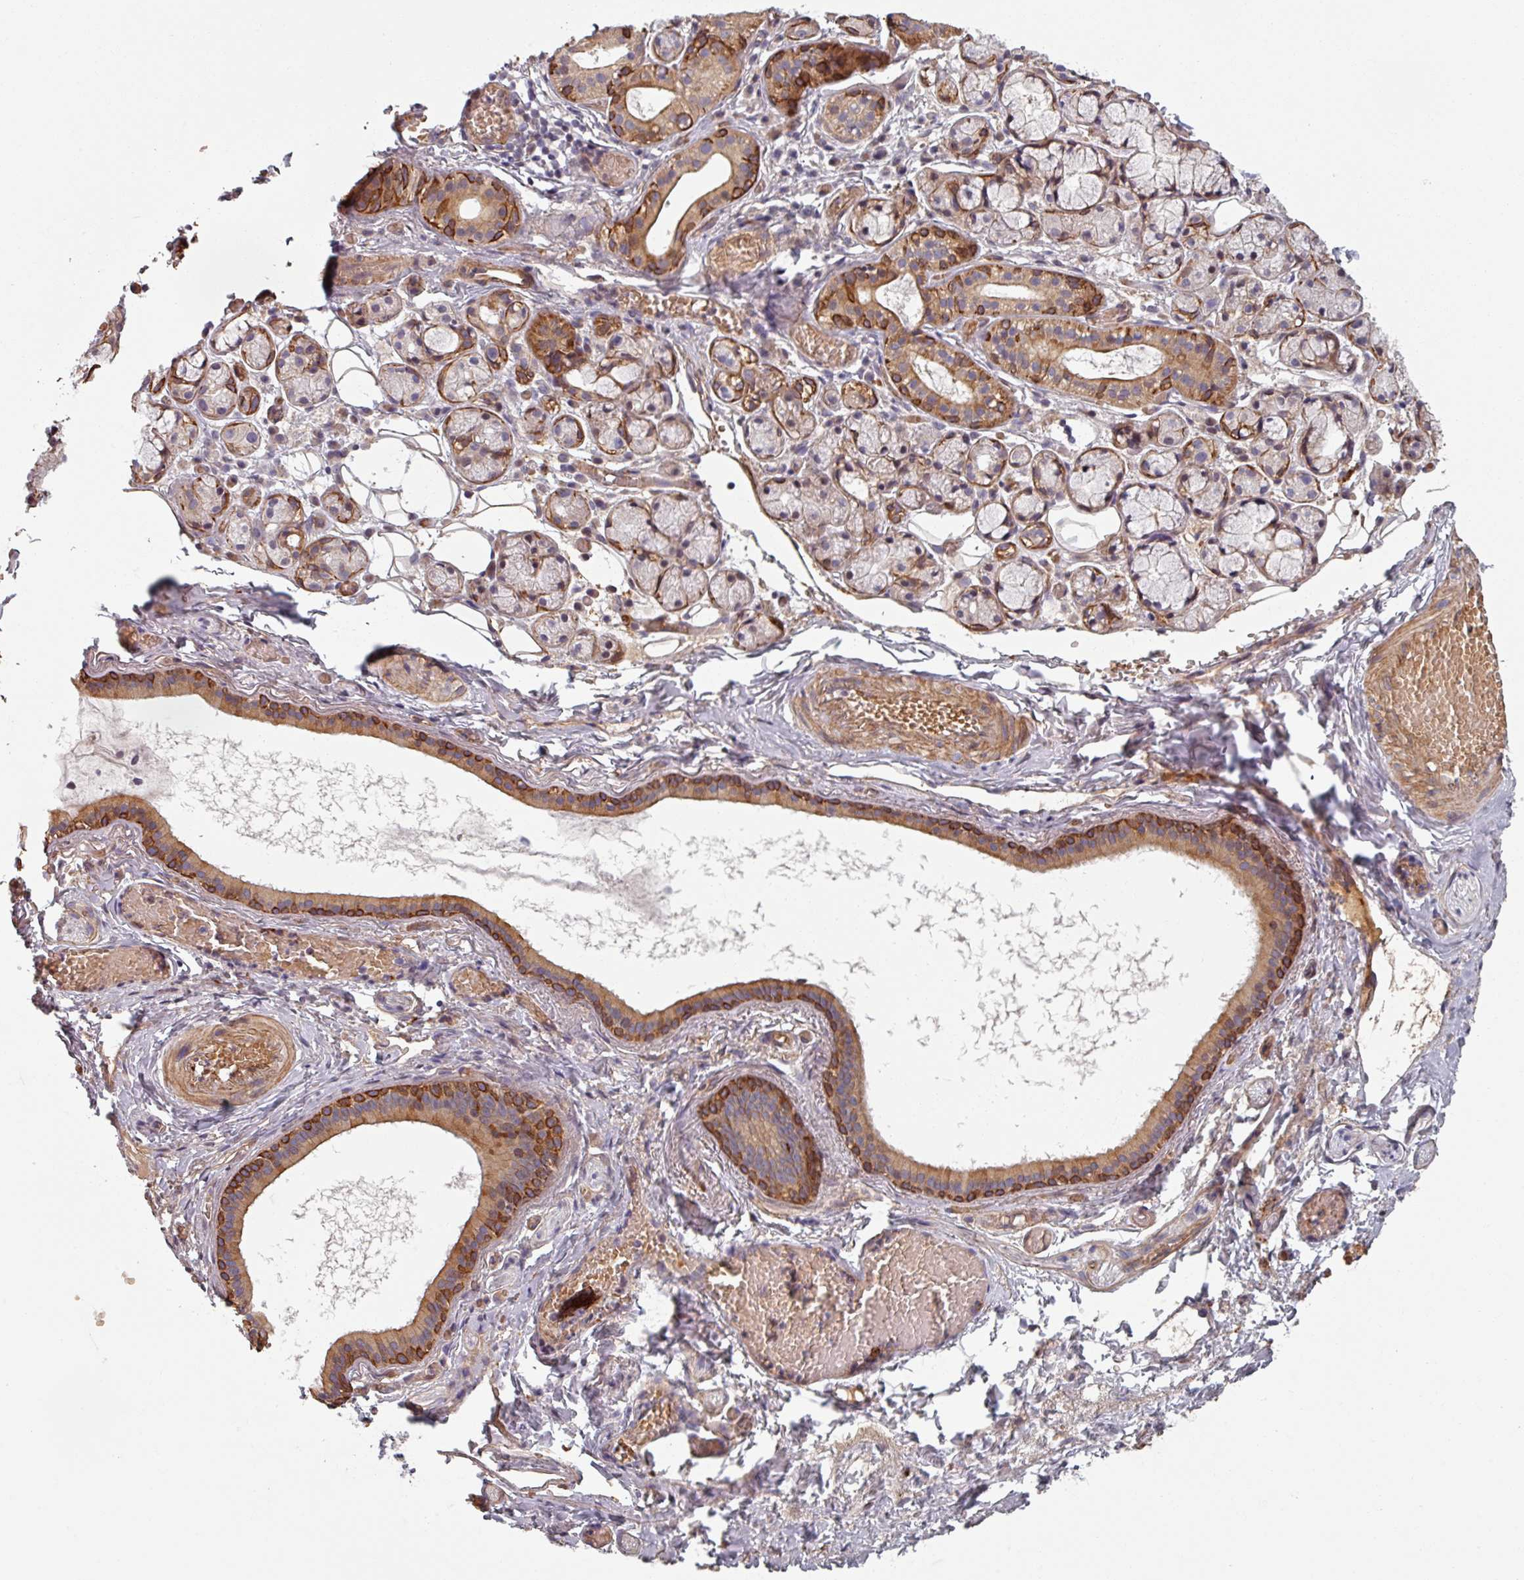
{"staining": {"intensity": "strong", "quantity": "25%-75%", "location": "cytoplasmic/membranous"}, "tissue": "salivary gland", "cell_type": "Glandular cells", "image_type": "normal", "snomed": [{"axis": "morphology", "description": "Normal tissue, NOS"}, {"axis": "topography", "description": "Salivary gland"}], "caption": "Strong cytoplasmic/membranous protein expression is appreciated in approximately 25%-75% of glandular cells in salivary gland. (Stains: DAB in brown, nuclei in blue, Microscopy: brightfield microscopy at high magnification).", "gene": "C4BPB", "patient": {"sex": "male", "age": 82}}